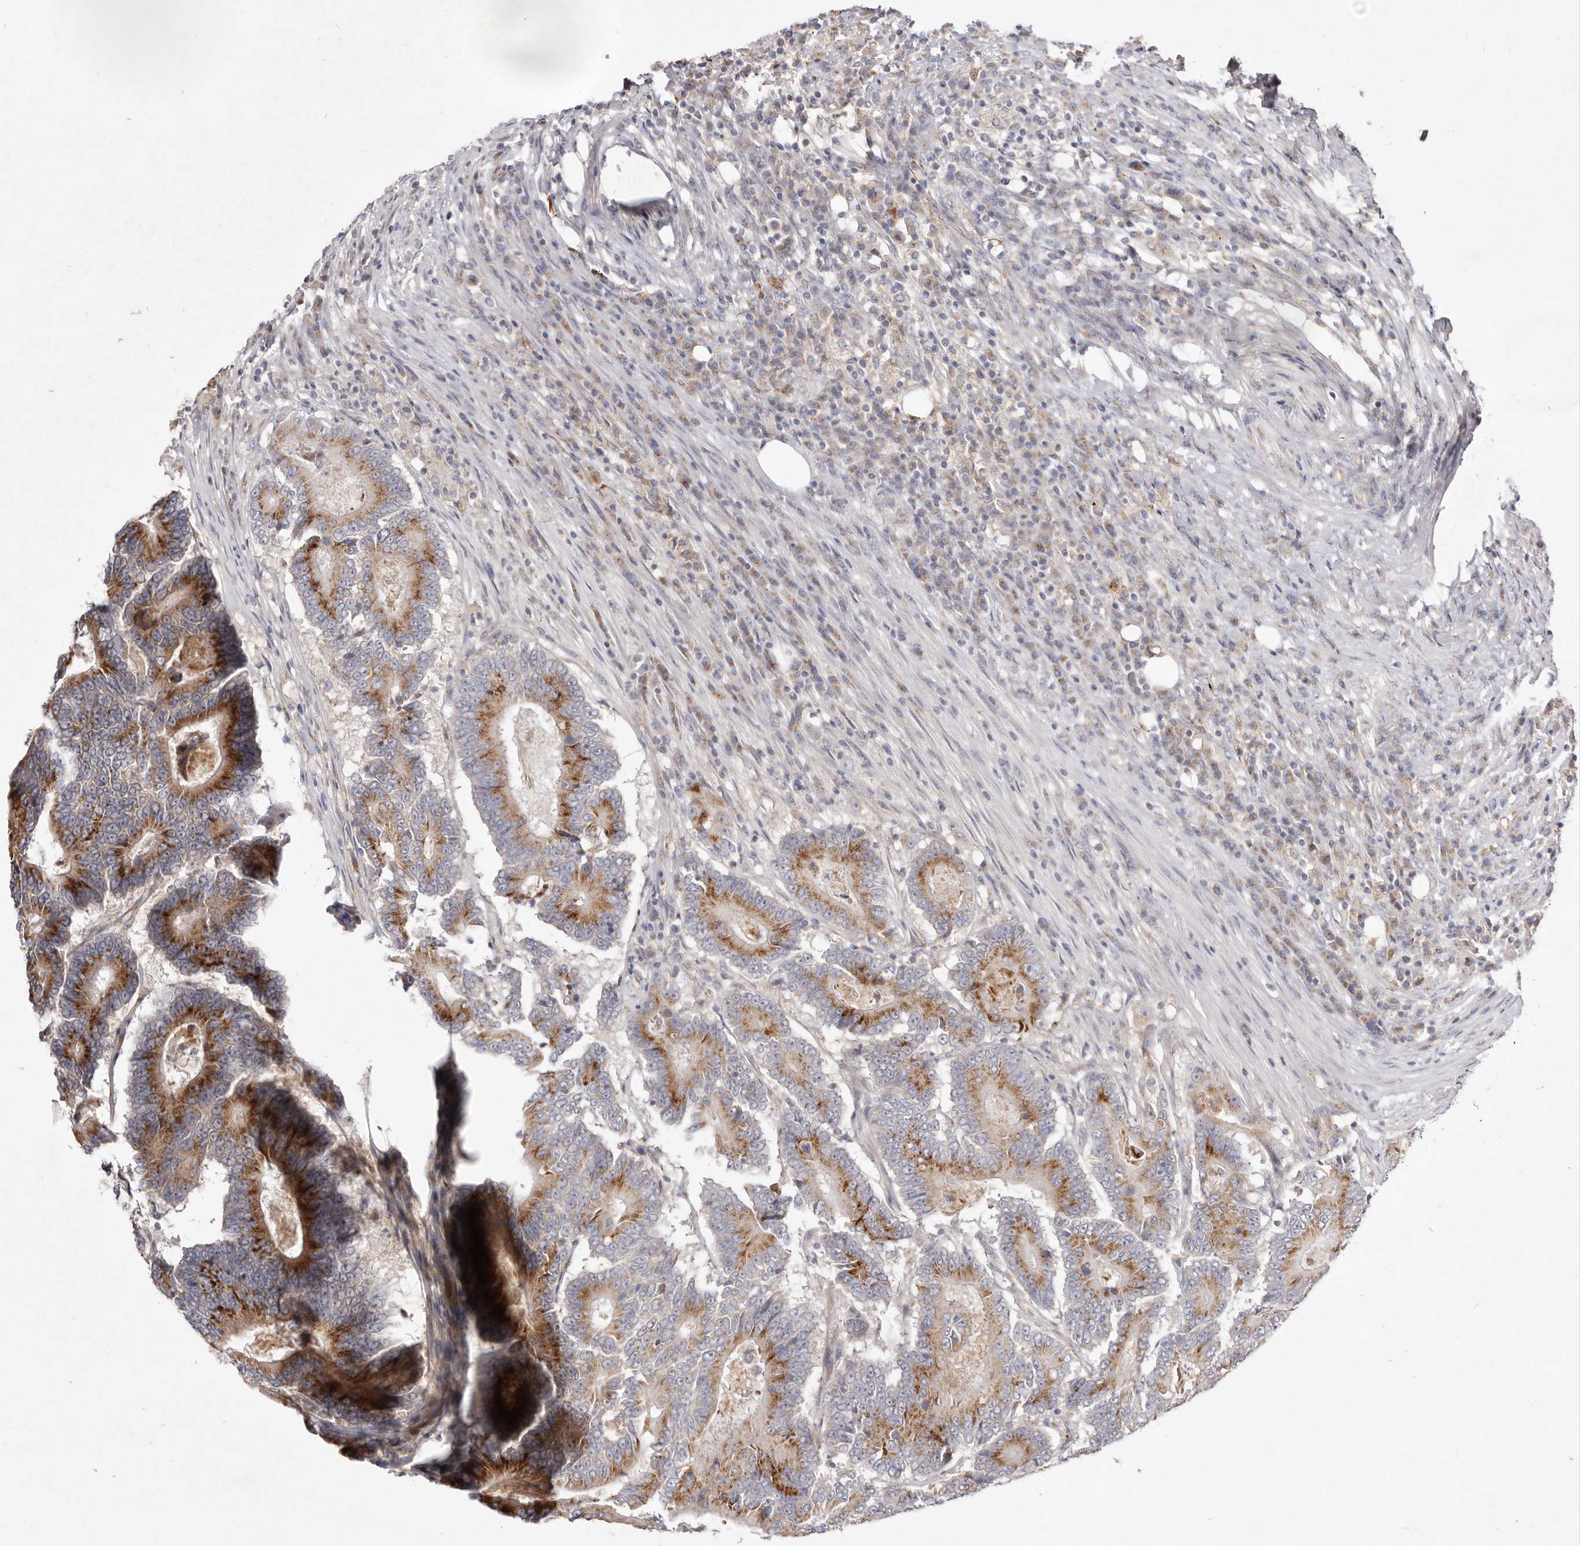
{"staining": {"intensity": "moderate", "quantity": ">75%", "location": "cytoplasmic/membranous"}, "tissue": "colorectal cancer", "cell_type": "Tumor cells", "image_type": "cancer", "snomed": [{"axis": "morphology", "description": "Adenocarcinoma, NOS"}, {"axis": "topography", "description": "Colon"}], "caption": "IHC histopathology image of human colorectal adenocarcinoma stained for a protein (brown), which shows medium levels of moderate cytoplasmic/membranous expression in about >75% of tumor cells.", "gene": "USP24", "patient": {"sex": "male", "age": 83}}